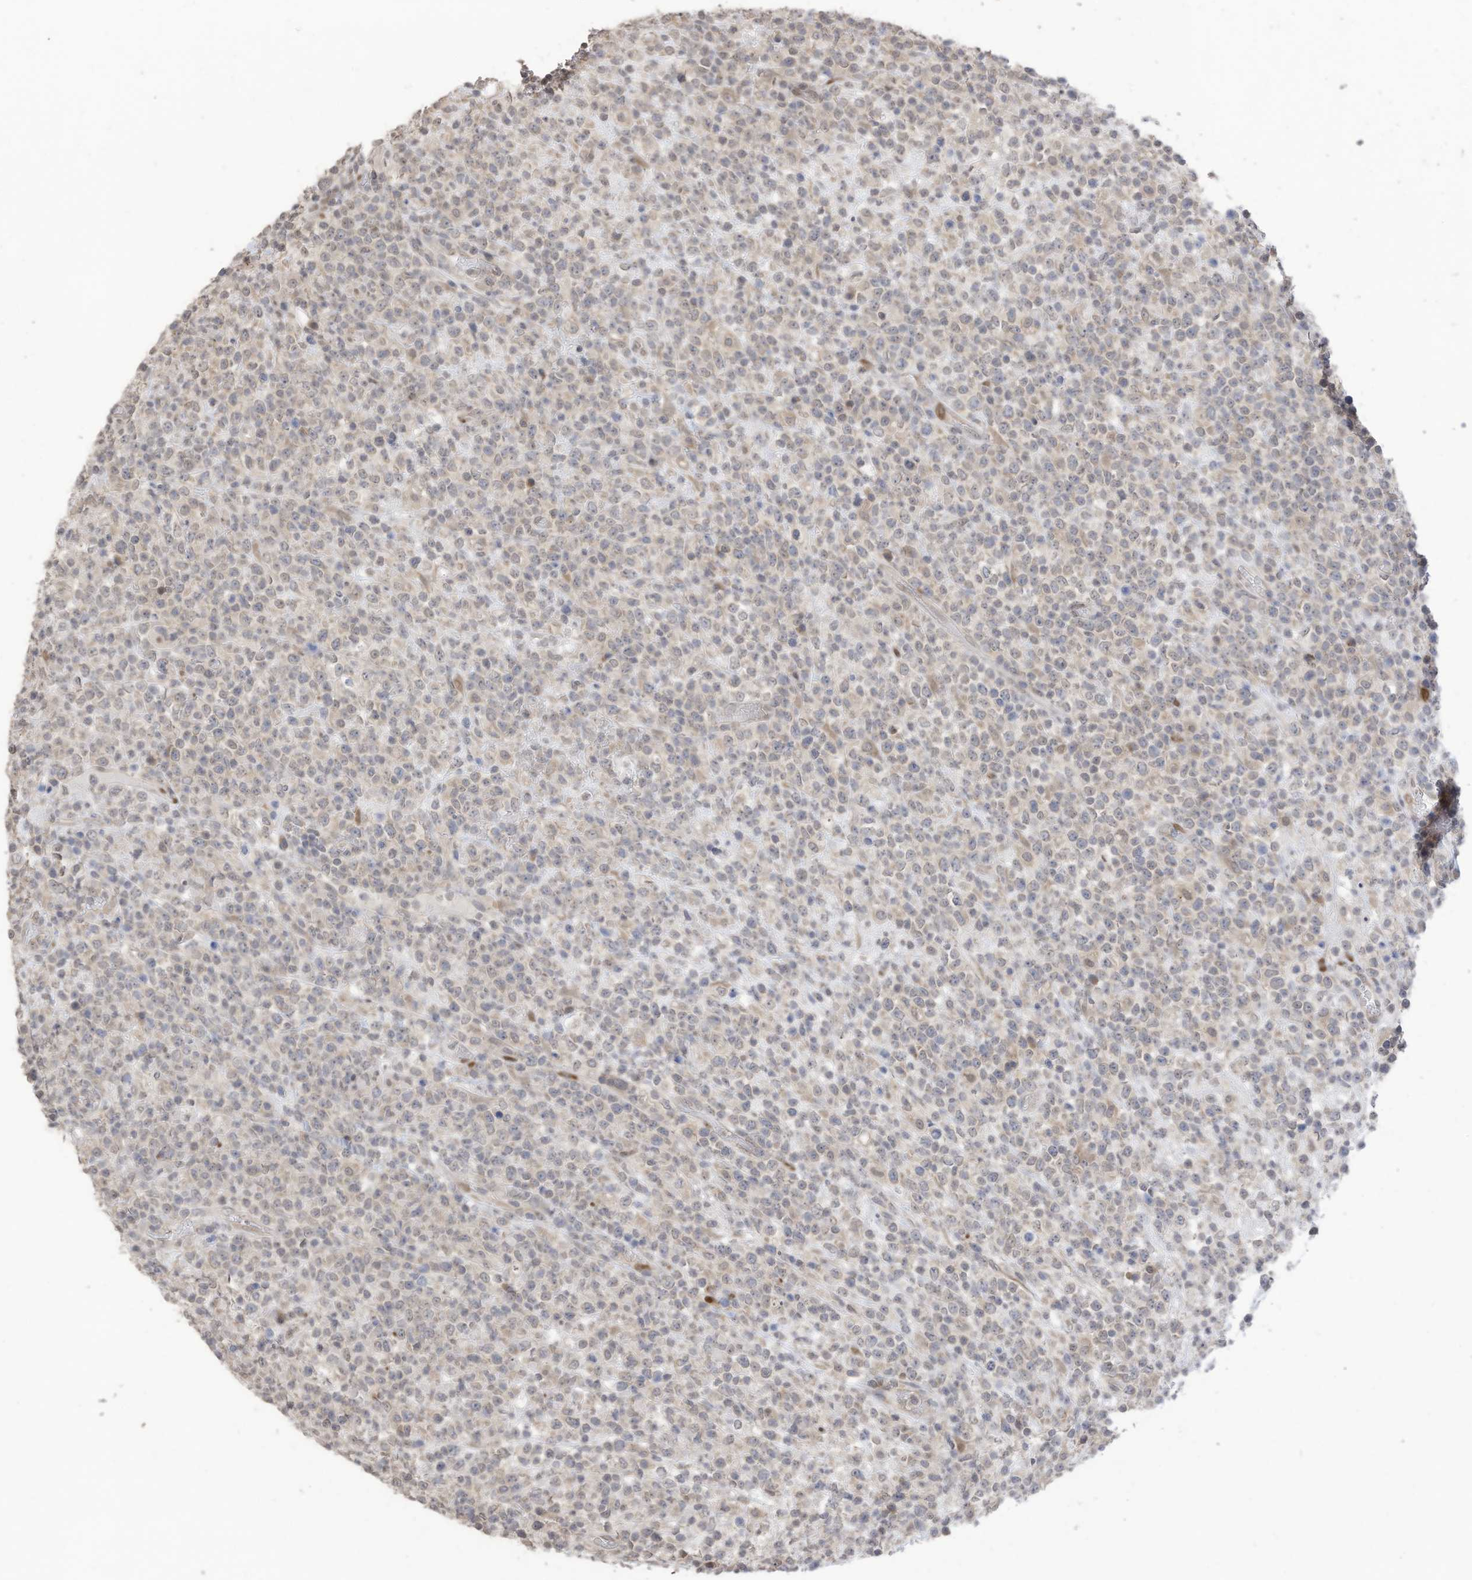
{"staining": {"intensity": "negative", "quantity": "none", "location": "none"}, "tissue": "lymphoma", "cell_type": "Tumor cells", "image_type": "cancer", "snomed": [{"axis": "morphology", "description": "Malignant lymphoma, non-Hodgkin's type, High grade"}, {"axis": "topography", "description": "Colon"}], "caption": "Immunohistochemistry photomicrograph of human malignant lymphoma, non-Hodgkin's type (high-grade) stained for a protein (brown), which displays no staining in tumor cells.", "gene": "RABL3", "patient": {"sex": "female", "age": 53}}